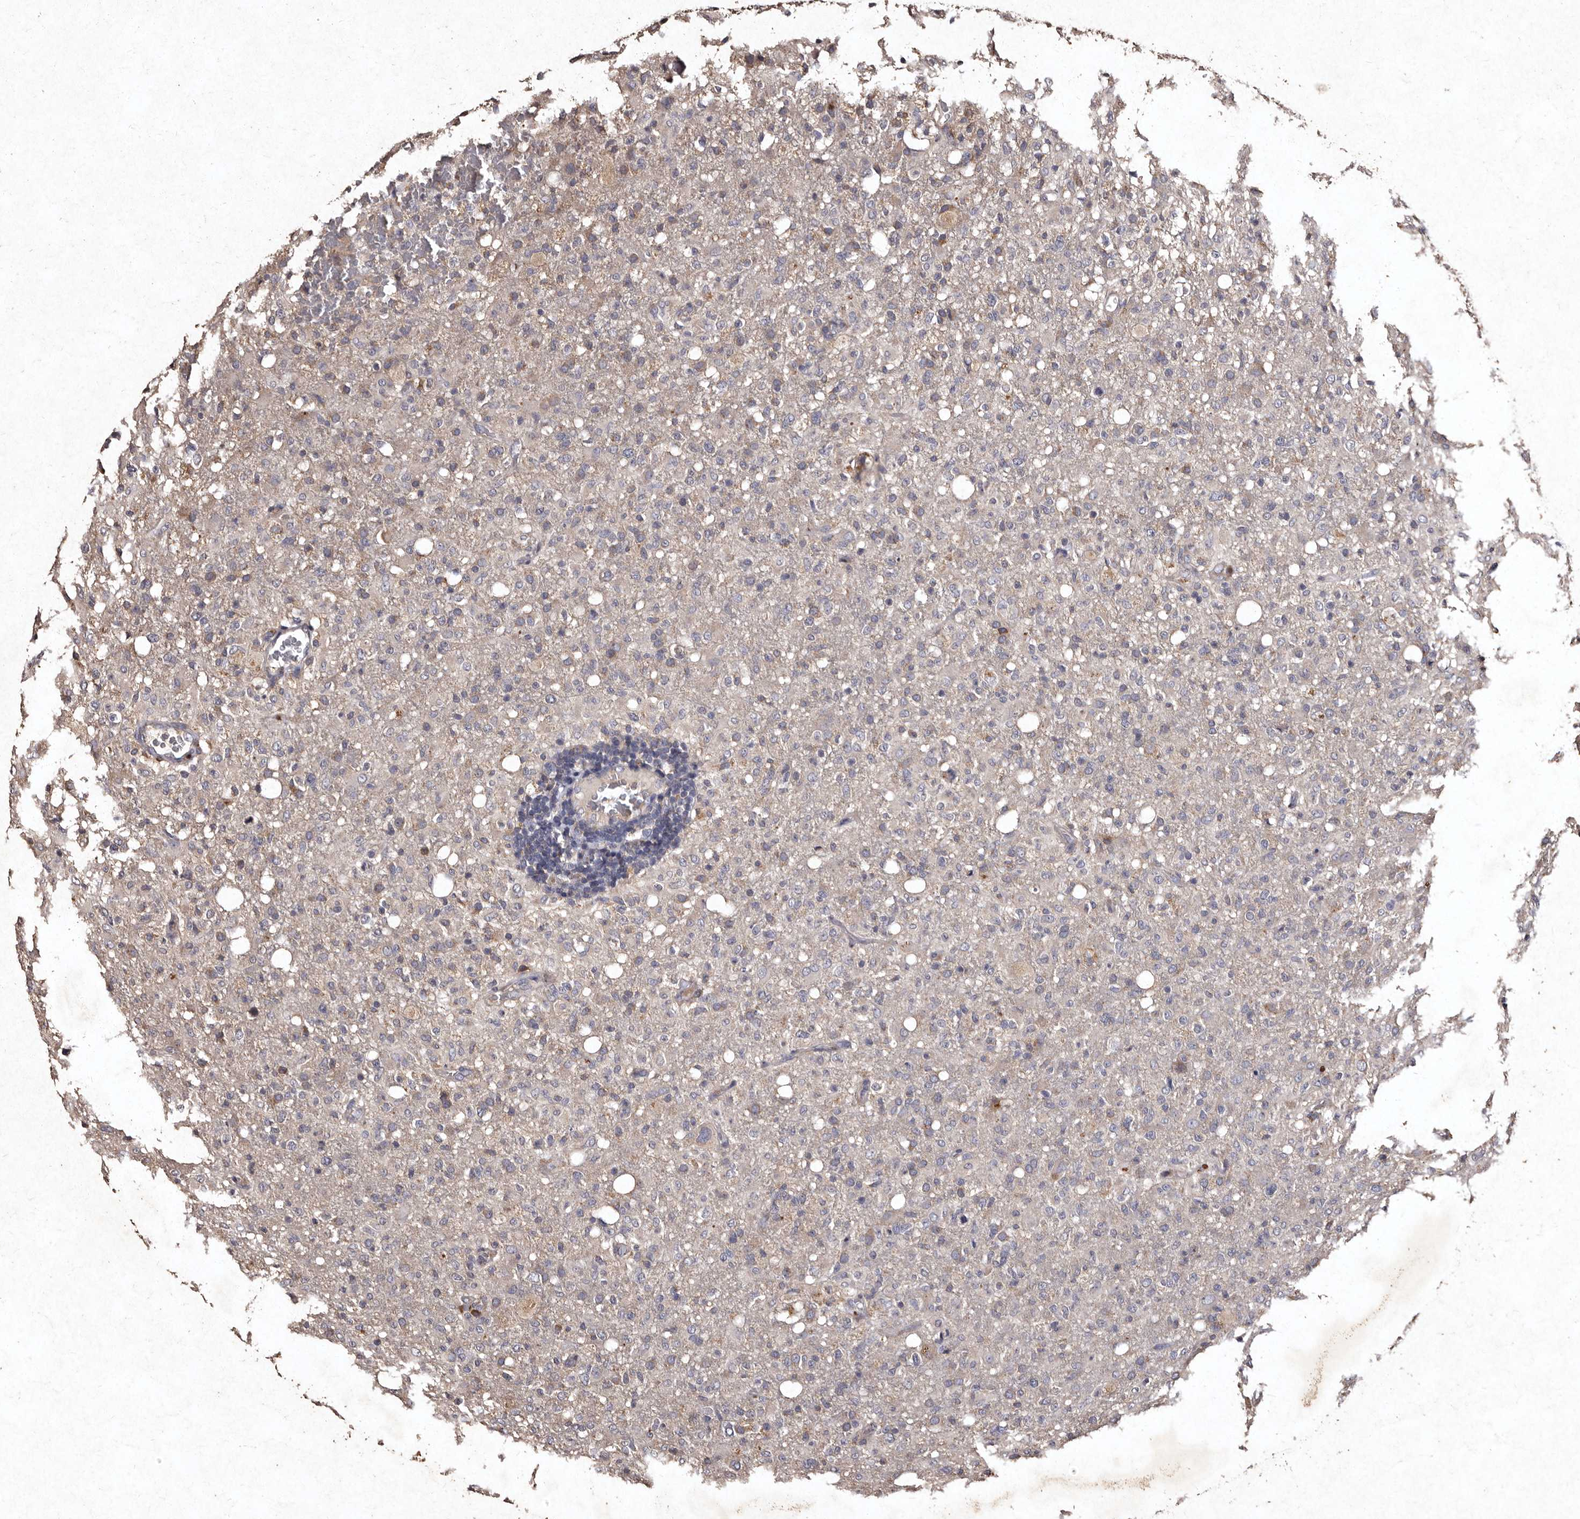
{"staining": {"intensity": "negative", "quantity": "none", "location": "none"}, "tissue": "glioma", "cell_type": "Tumor cells", "image_type": "cancer", "snomed": [{"axis": "morphology", "description": "Glioma, malignant, High grade"}, {"axis": "topography", "description": "Brain"}], "caption": "Photomicrograph shows no protein positivity in tumor cells of malignant glioma (high-grade) tissue. The staining is performed using DAB brown chromogen with nuclei counter-stained in using hematoxylin.", "gene": "TFB1M", "patient": {"sex": "female", "age": 57}}